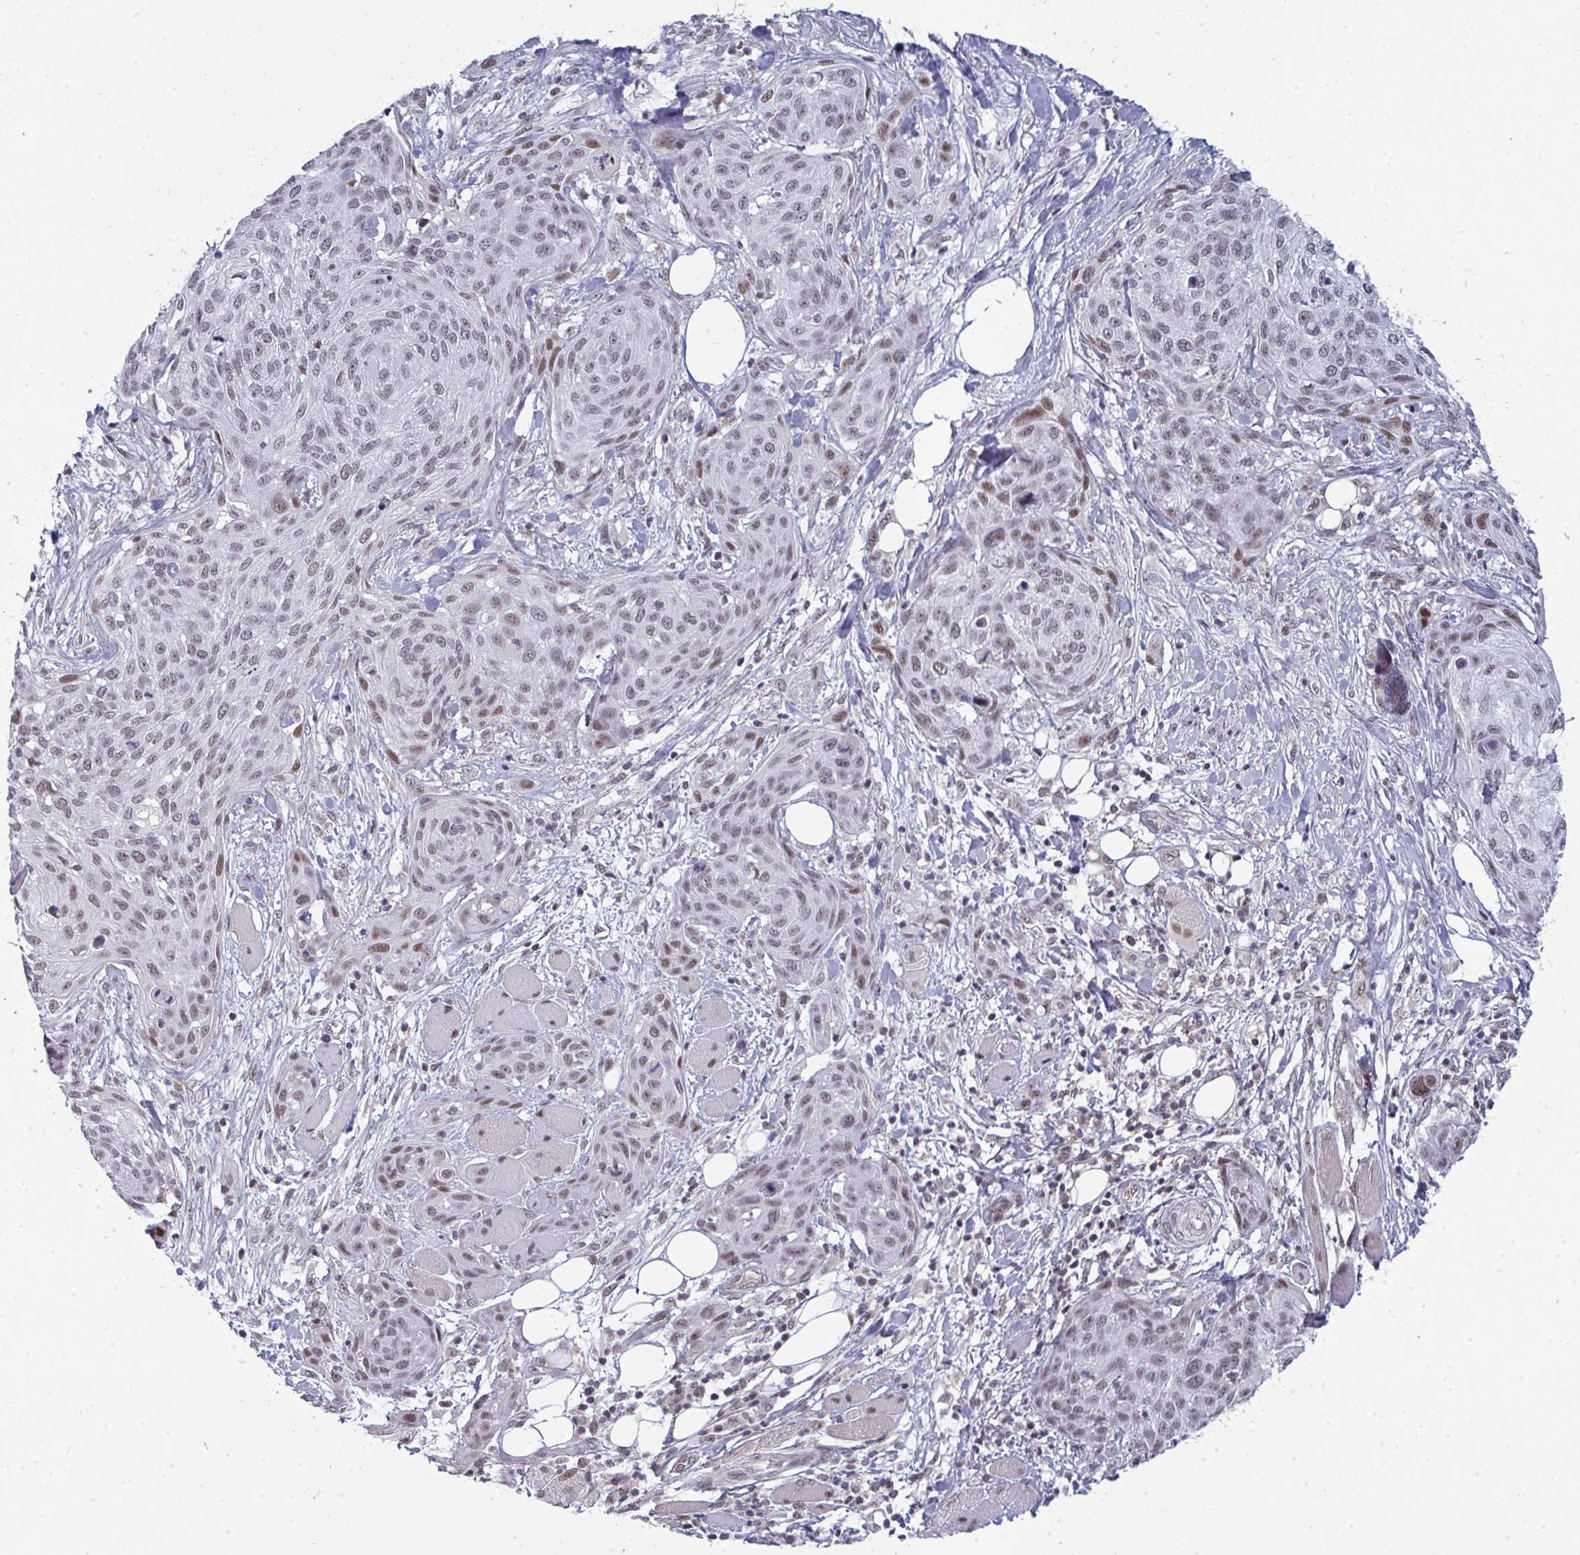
{"staining": {"intensity": "weak", "quantity": ">75%", "location": "nuclear"}, "tissue": "skin cancer", "cell_type": "Tumor cells", "image_type": "cancer", "snomed": [{"axis": "morphology", "description": "Squamous cell carcinoma, NOS"}, {"axis": "topography", "description": "Skin"}], "caption": "Skin cancer (squamous cell carcinoma) was stained to show a protein in brown. There is low levels of weak nuclear expression in approximately >75% of tumor cells.", "gene": "ATF1", "patient": {"sex": "female", "age": 87}}